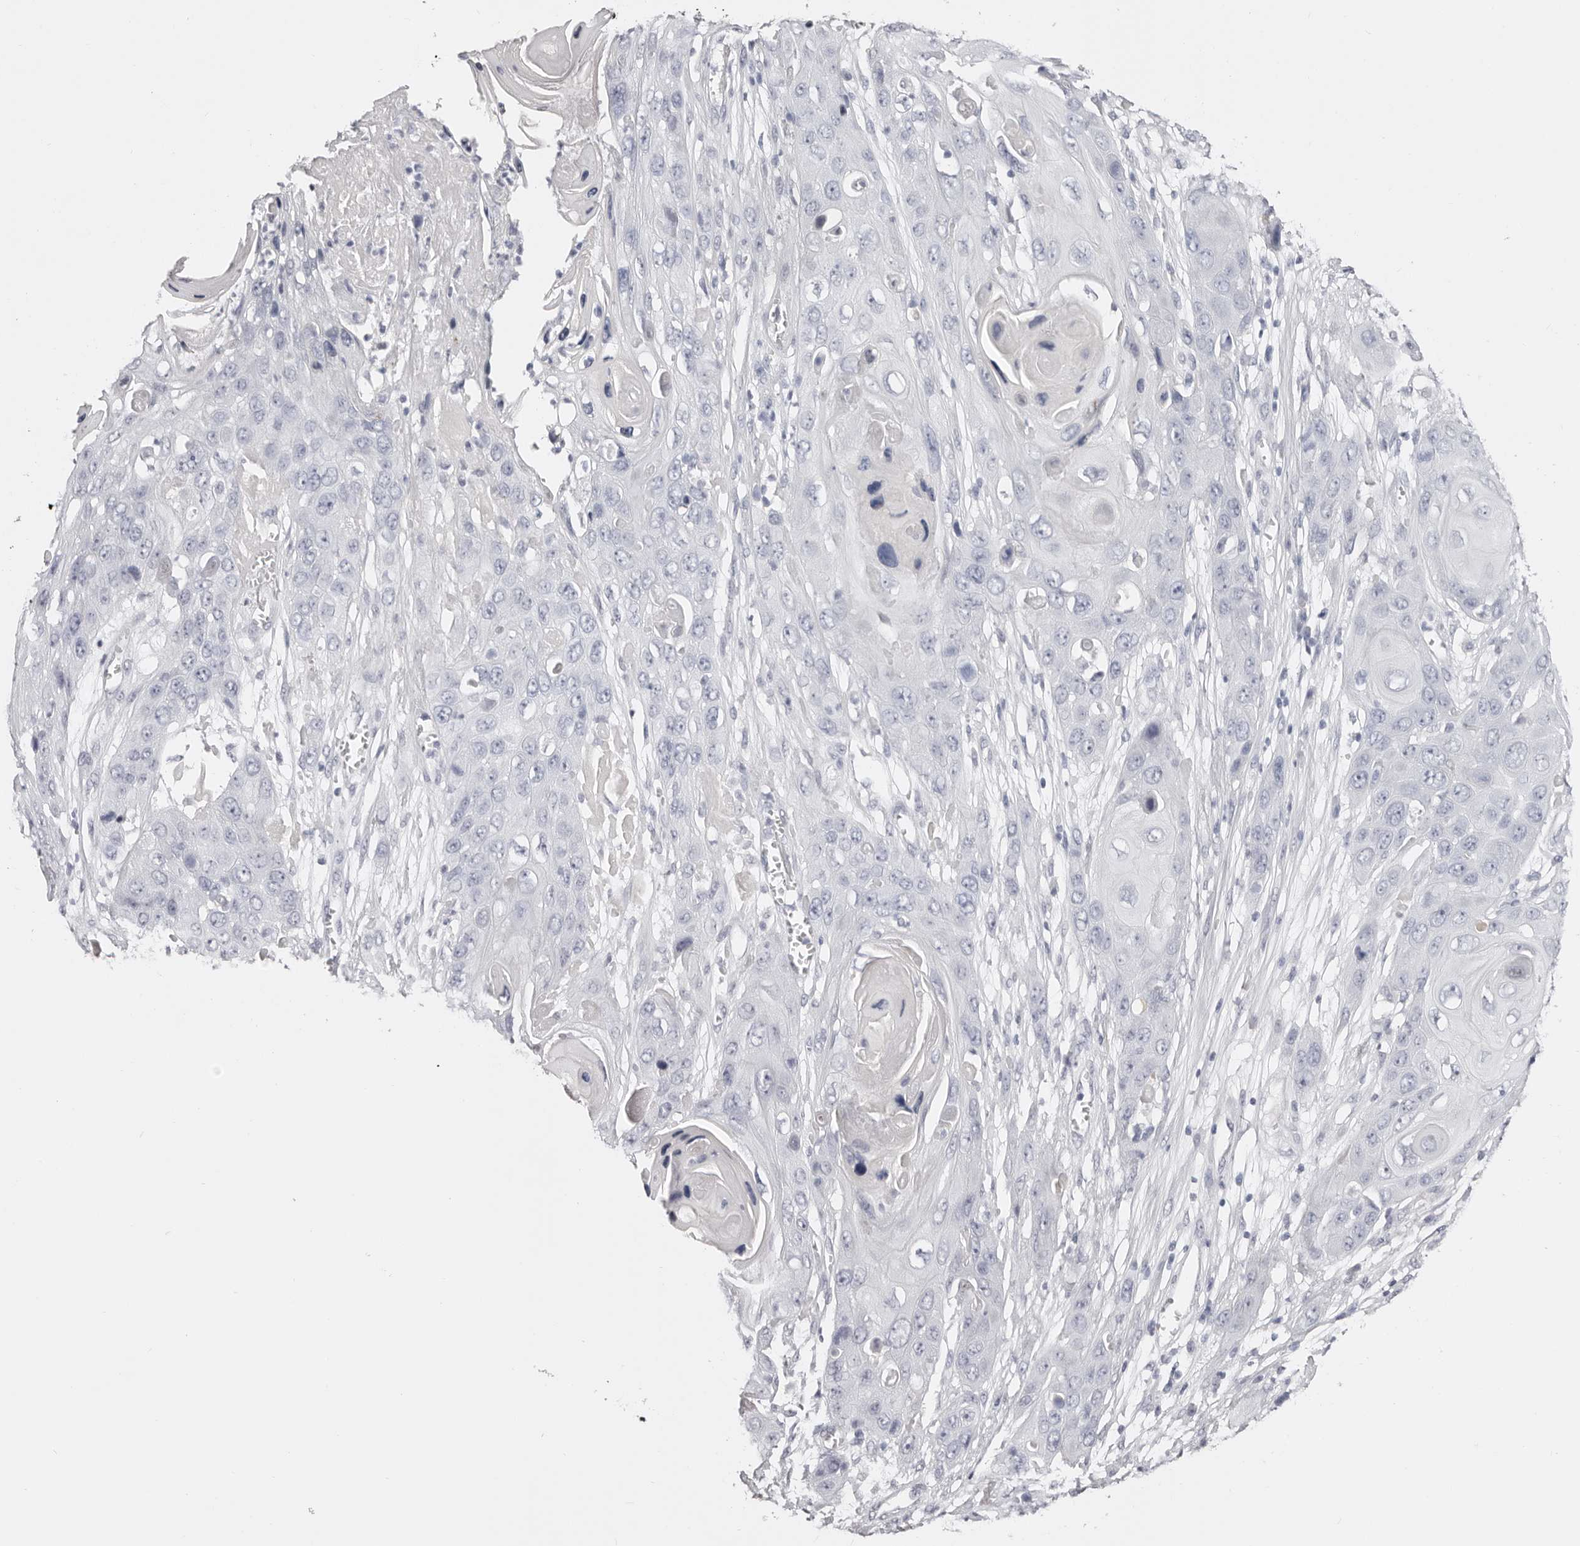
{"staining": {"intensity": "negative", "quantity": "none", "location": "none"}, "tissue": "skin cancer", "cell_type": "Tumor cells", "image_type": "cancer", "snomed": [{"axis": "morphology", "description": "Squamous cell carcinoma, NOS"}, {"axis": "topography", "description": "Skin"}], "caption": "There is no significant staining in tumor cells of skin cancer.", "gene": "AKNAD1", "patient": {"sex": "male", "age": 55}}